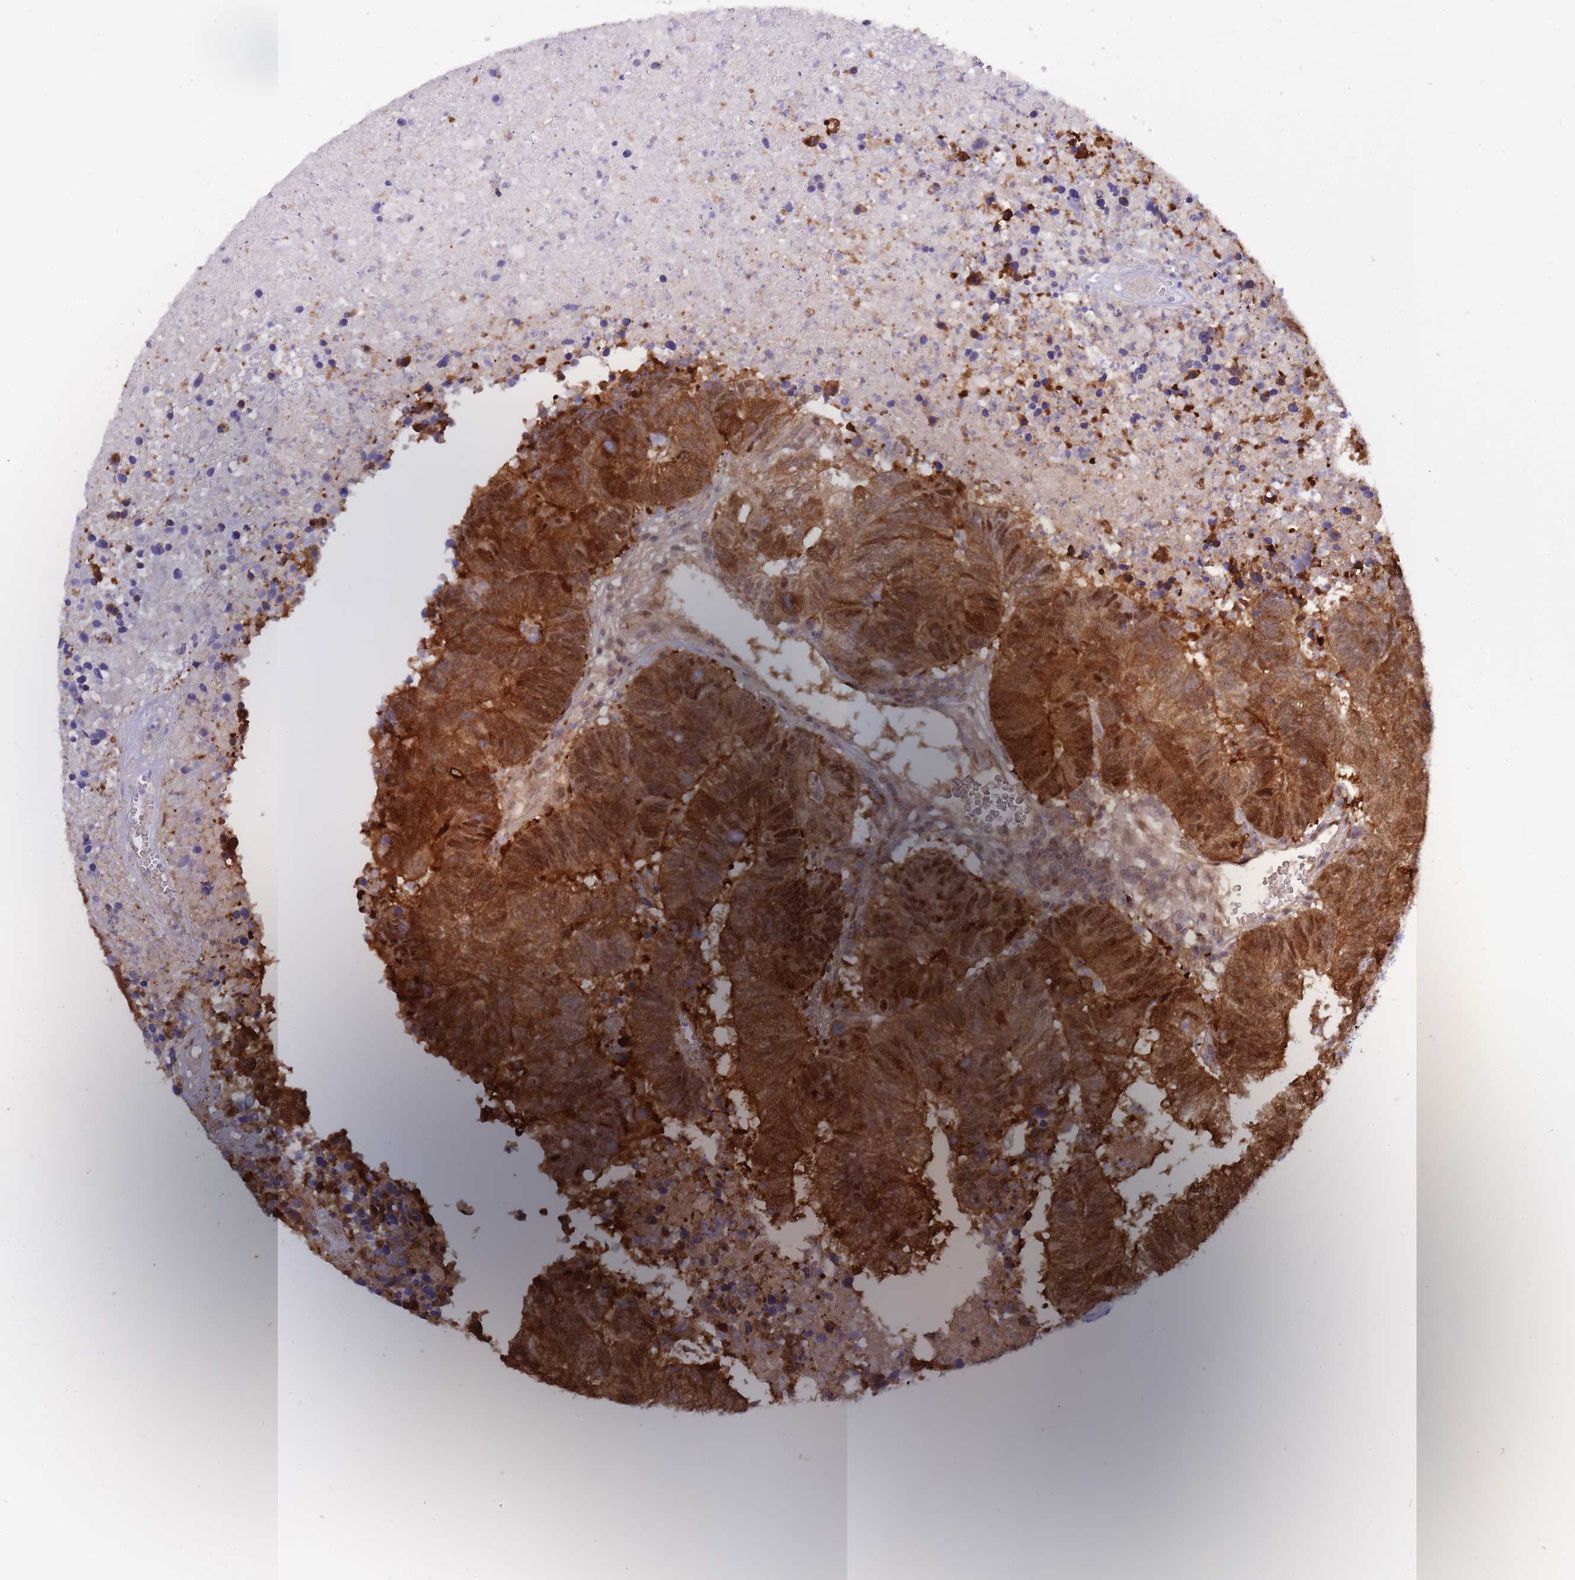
{"staining": {"intensity": "moderate", "quantity": ">75%", "location": "cytoplasmic/membranous,nuclear"}, "tissue": "colorectal cancer", "cell_type": "Tumor cells", "image_type": "cancer", "snomed": [{"axis": "morphology", "description": "Adenocarcinoma, NOS"}, {"axis": "topography", "description": "Colon"}], "caption": "Human adenocarcinoma (colorectal) stained for a protein (brown) displays moderate cytoplasmic/membranous and nuclear positive staining in about >75% of tumor cells.", "gene": "NSFL1C", "patient": {"sex": "female", "age": 48}}